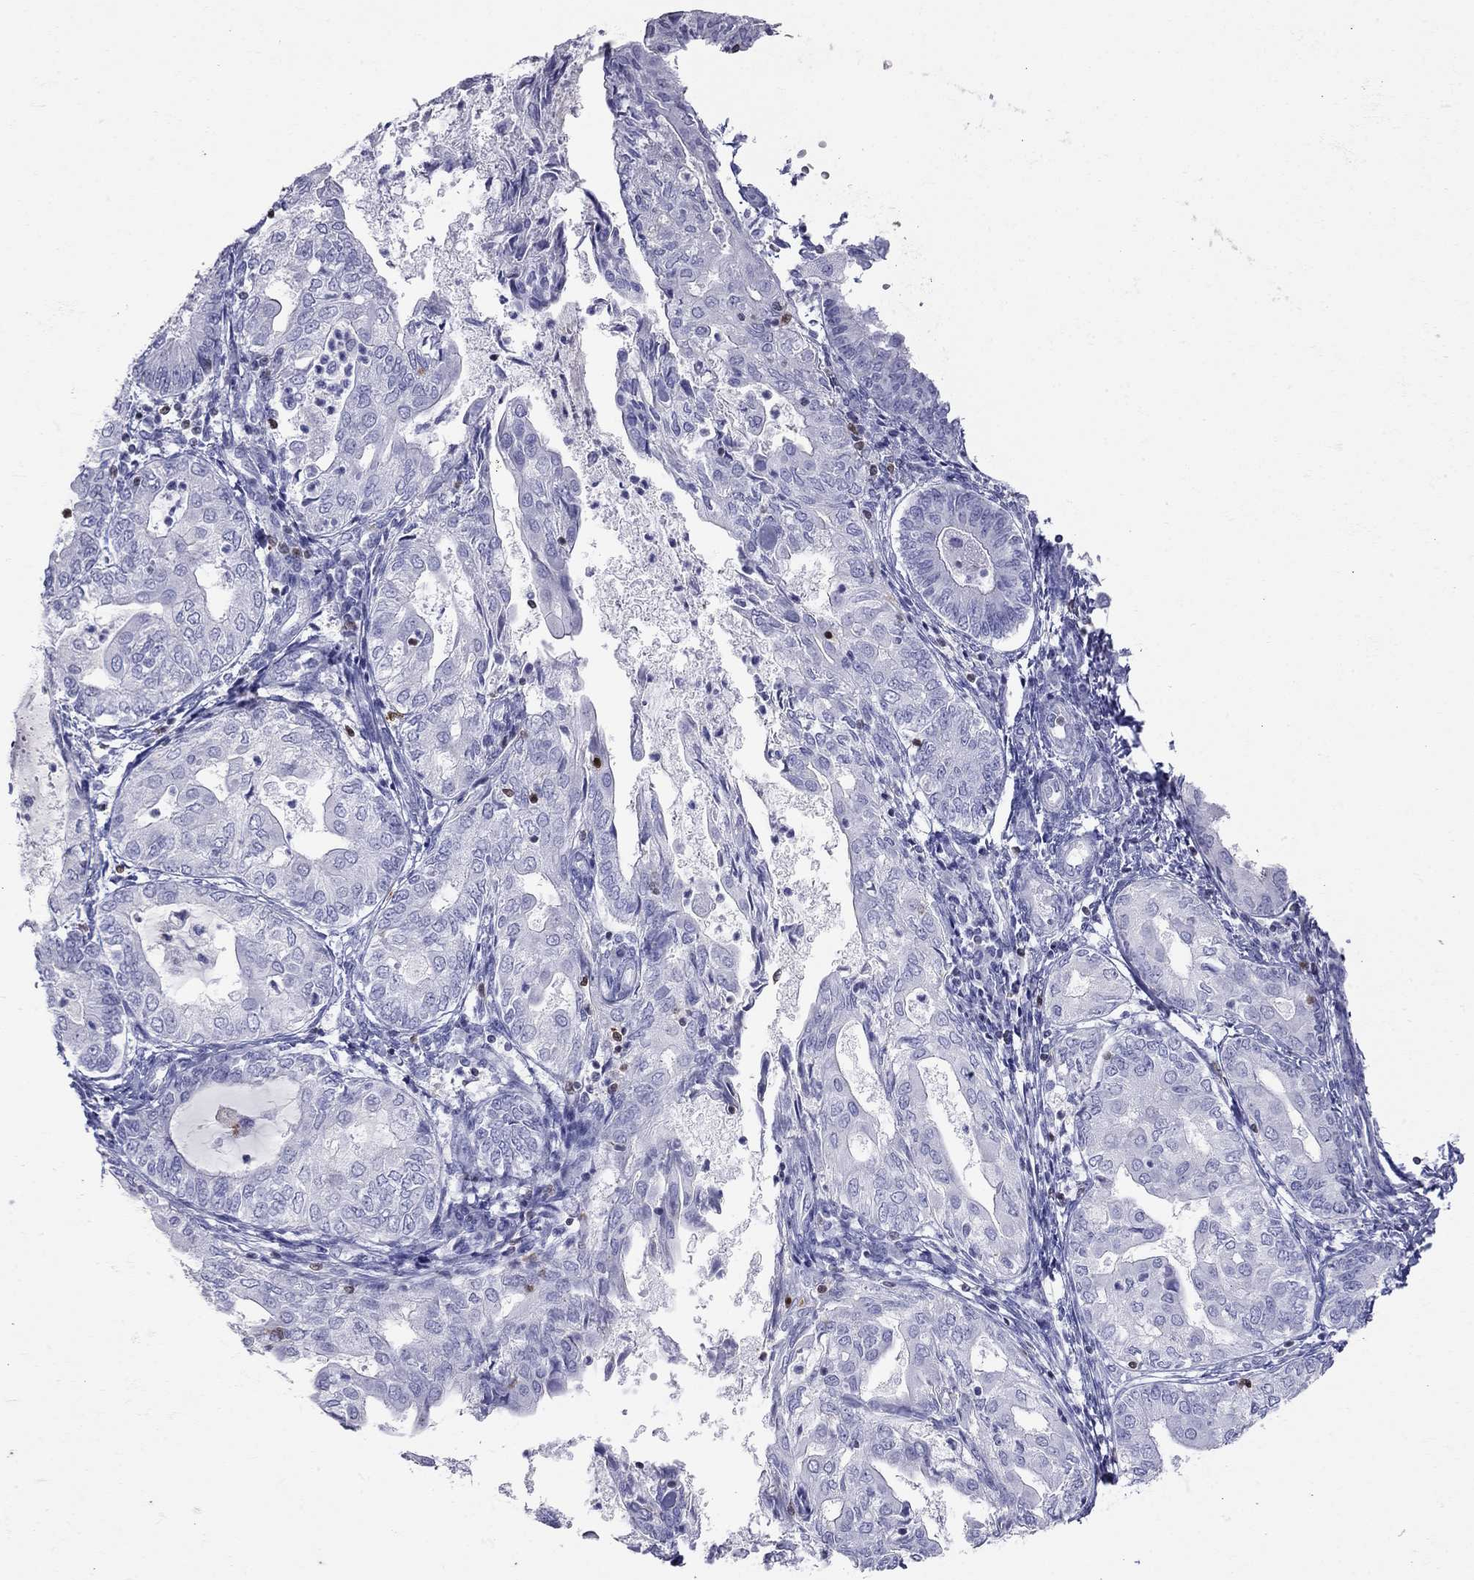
{"staining": {"intensity": "negative", "quantity": "none", "location": "none"}, "tissue": "endometrial cancer", "cell_type": "Tumor cells", "image_type": "cancer", "snomed": [{"axis": "morphology", "description": "Adenocarcinoma, NOS"}, {"axis": "topography", "description": "Endometrium"}], "caption": "Immunohistochemical staining of endometrial cancer exhibits no significant expression in tumor cells. (DAB IHC, high magnification).", "gene": "SH2D2A", "patient": {"sex": "female", "age": 68}}